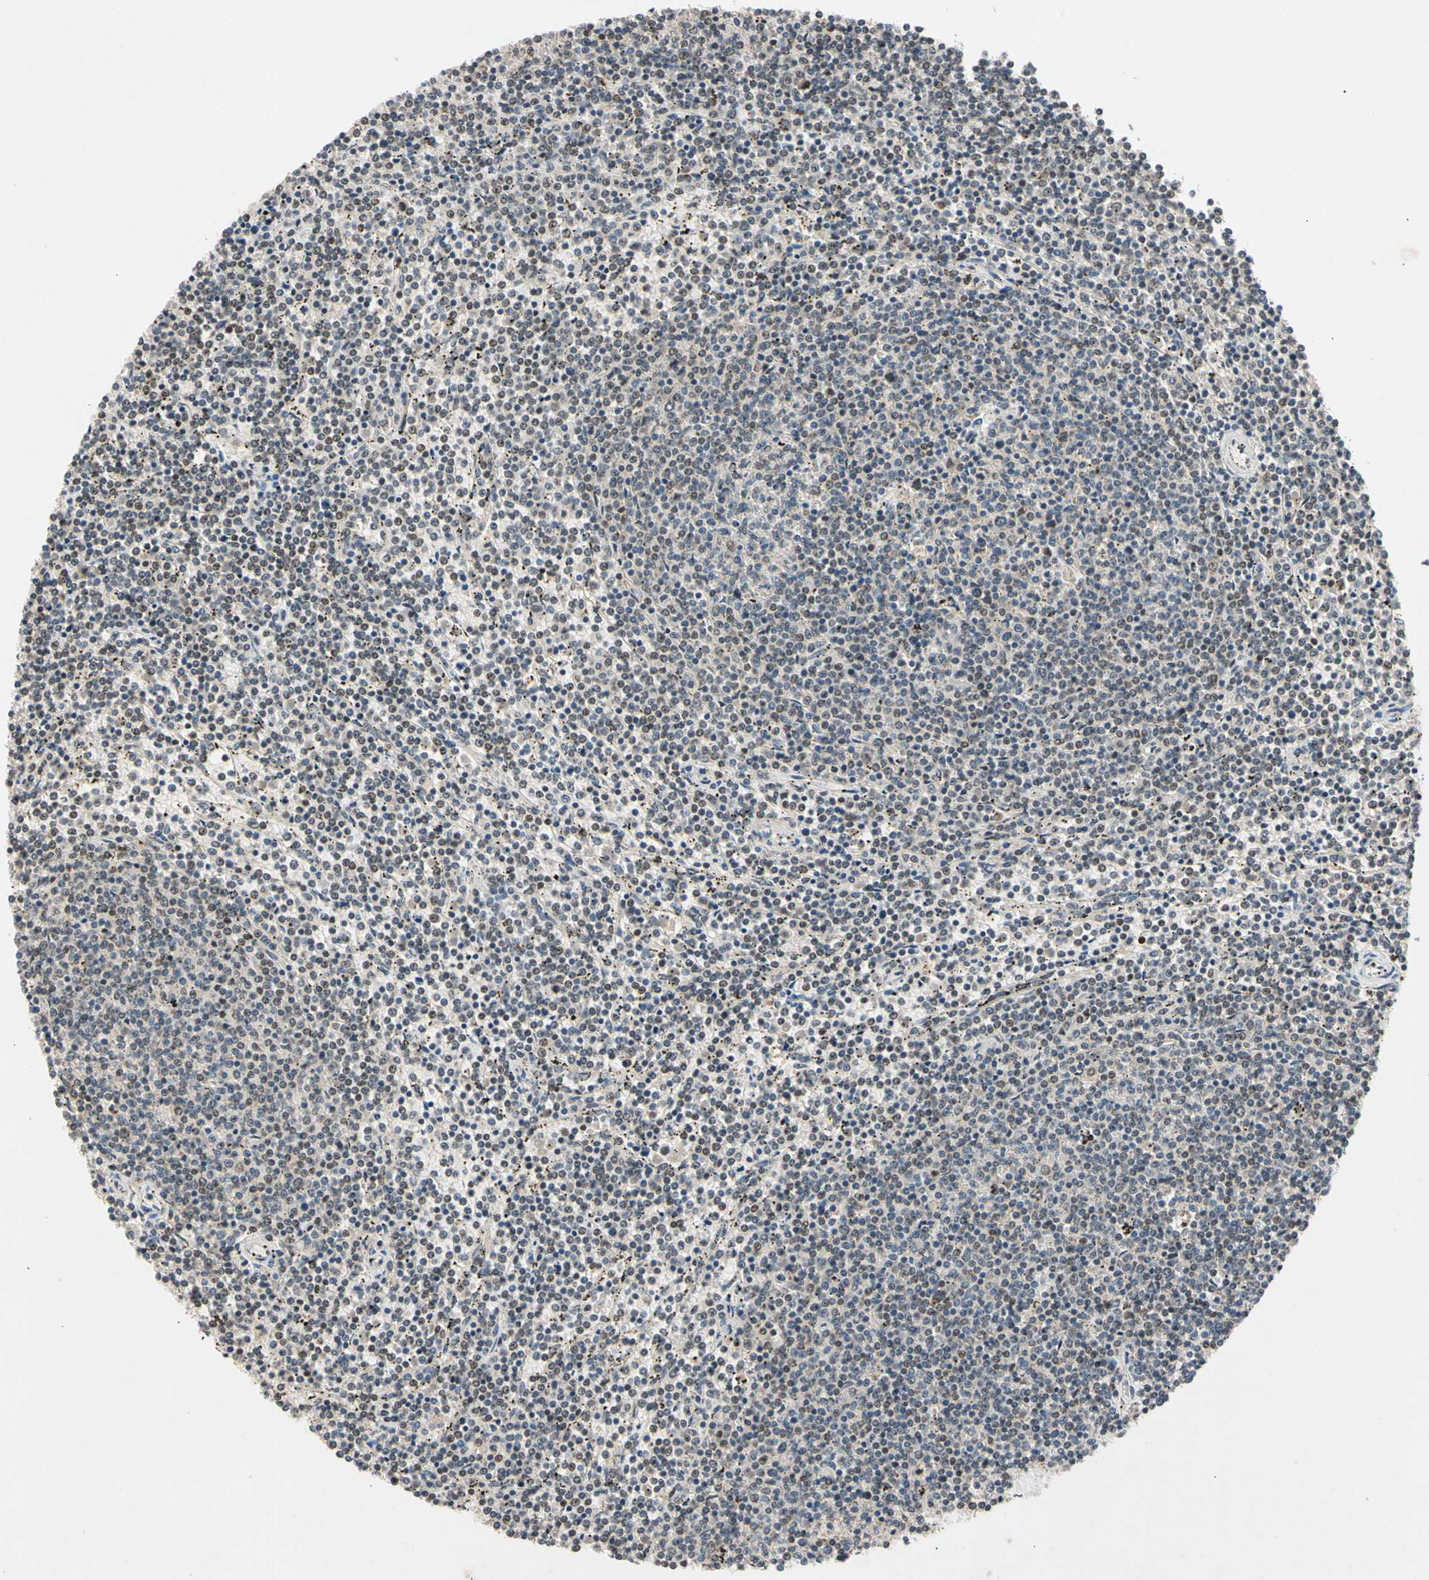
{"staining": {"intensity": "negative", "quantity": "none", "location": "none"}, "tissue": "lymphoma", "cell_type": "Tumor cells", "image_type": "cancer", "snomed": [{"axis": "morphology", "description": "Malignant lymphoma, non-Hodgkin's type, Low grade"}, {"axis": "topography", "description": "Spleen"}], "caption": "This photomicrograph is of malignant lymphoma, non-Hodgkin's type (low-grade) stained with immunohistochemistry (IHC) to label a protein in brown with the nuclei are counter-stained blue. There is no expression in tumor cells. (Immunohistochemistry (ihc), brightfield microscopy, high magnification).", "gene": "RIOX2", "patient": {"sex": "female", "age": 50}}